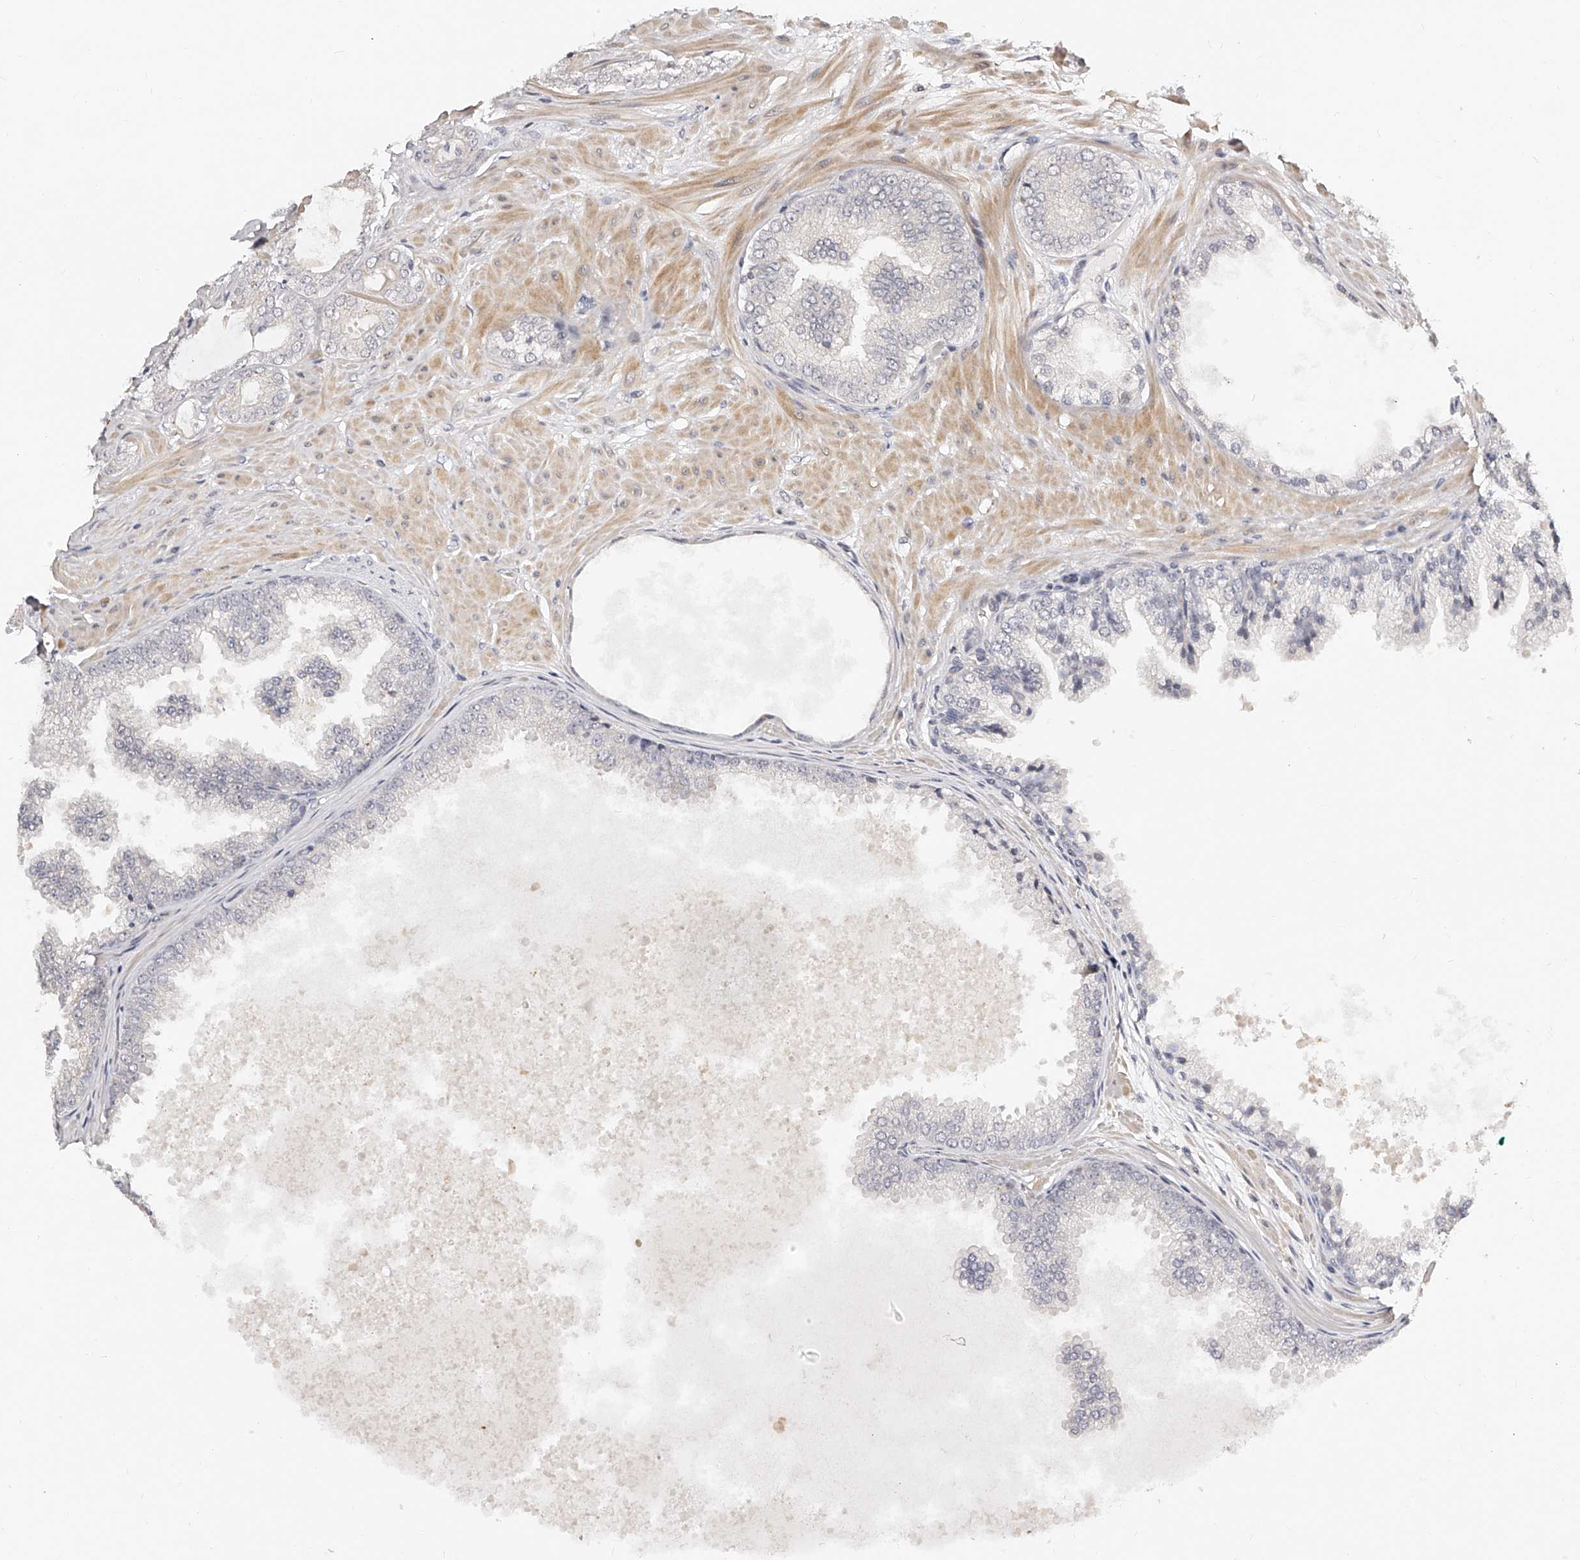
{"staining": {"intensity": "negative", "quantity": "none", "location": "none"}, "tissue": "prostate cancer", "cell_type": "Tumor cells", "image_type": "cancer", "snomed": [{"axis": "morphology", "description": "Adenocarcinoma, Low grade"}, {"axis": "topography", "description": "Prostate"}], "caption": "This is a photomicrograph of immunohistochemistry (IHC) staining of adenocarcinoma (low-grade) (prostate), which shows no expression in tumor cells. (DAB immunohistochemistry, high magnification).", "gene": "ZNF789", "patient": {"sex": "male", "age": 63}}